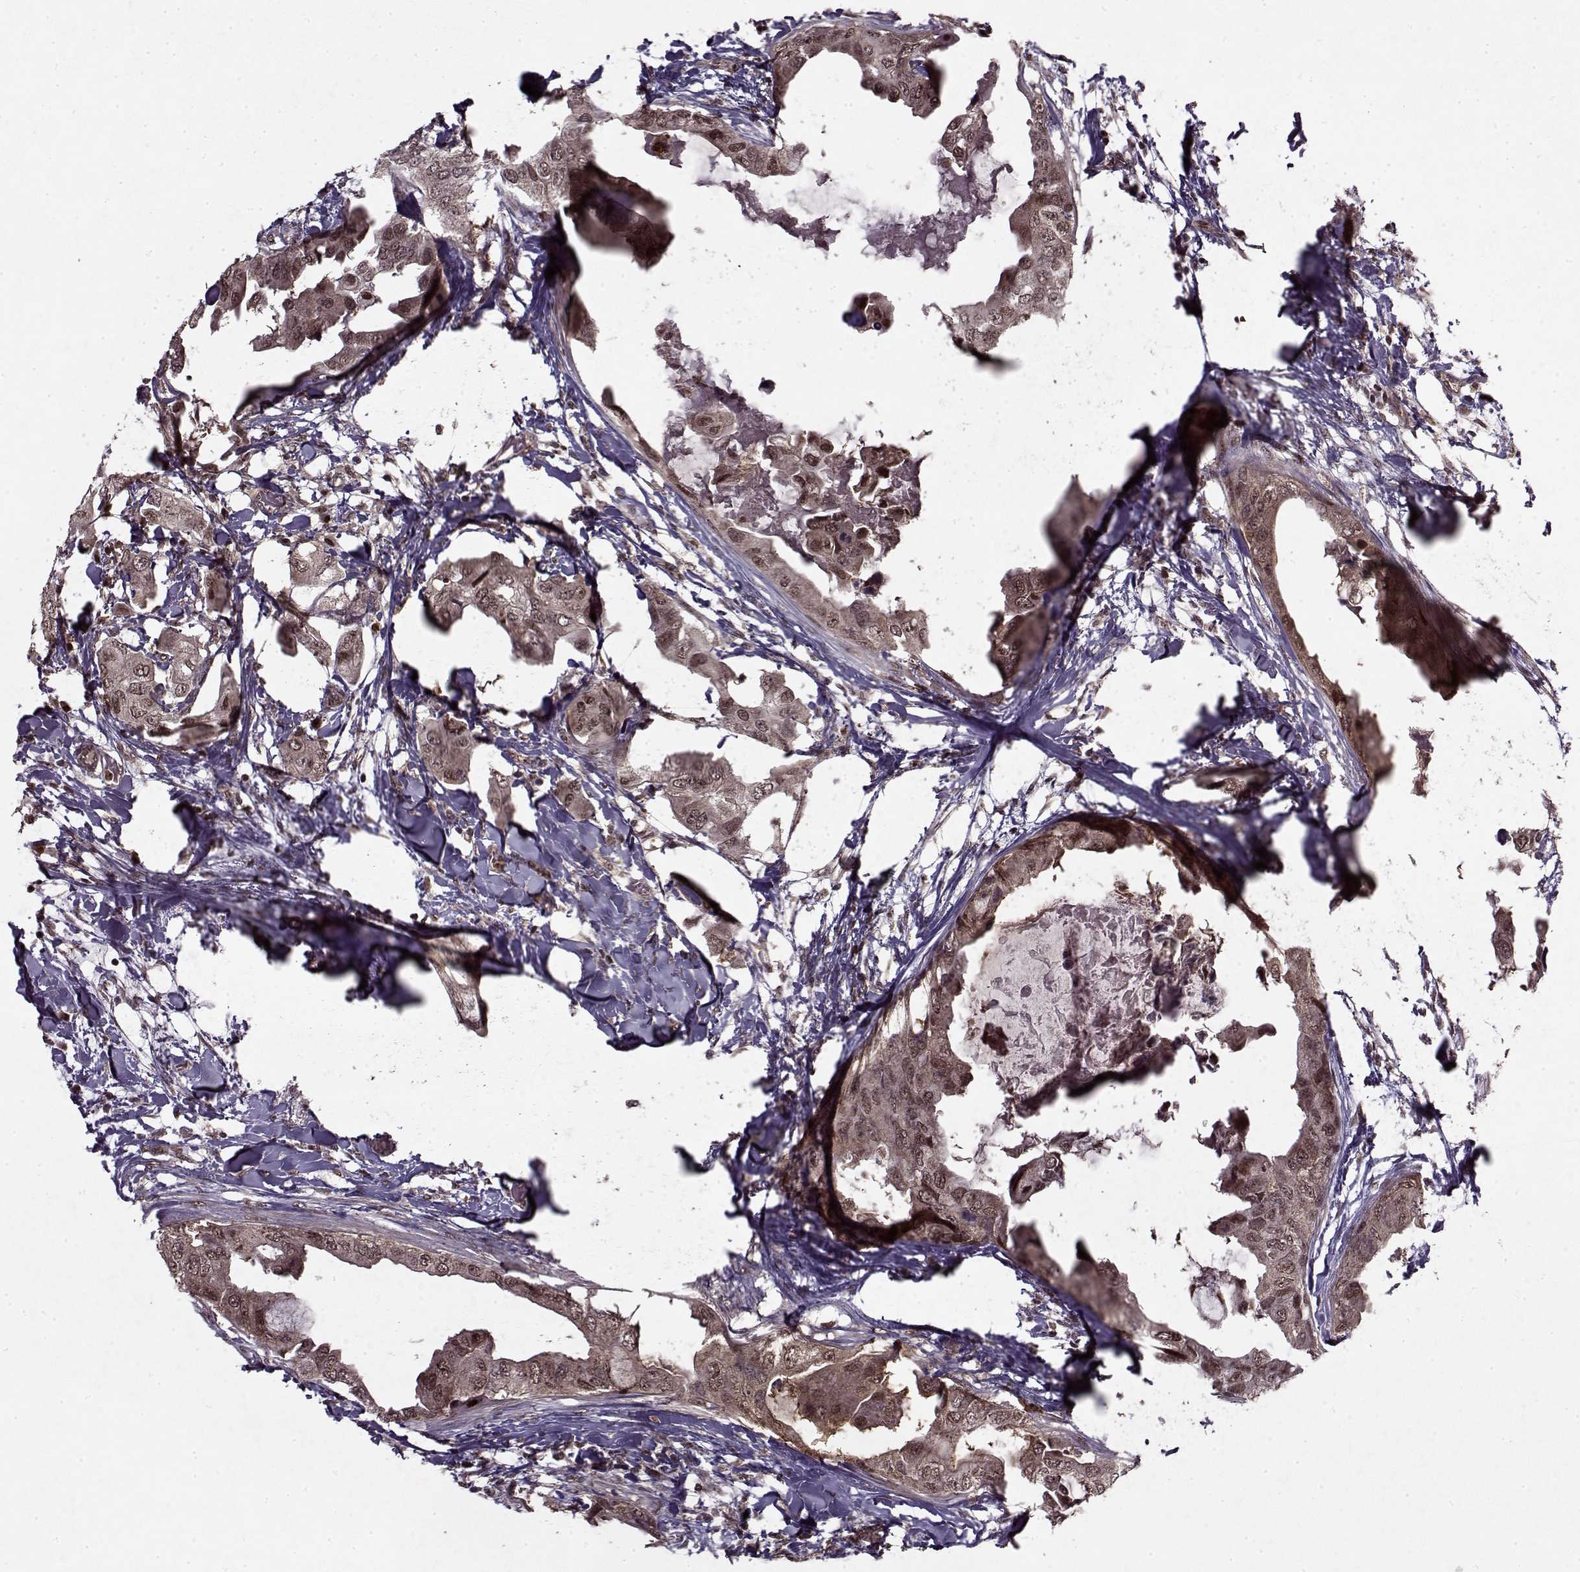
{"staining": {"intensity": "weak", "quantity": ">75%", "location": "cytoplasmic/membranous"}, "tissue": "breast cancer", "cell_type": "Tumor cells", "image_type": "cancer", "snomed": [{"axis": "morphology", "description": "Normal tissue, NOS"}, {"axis": "morphology", "description": "Duct carcinoma"}, {"axis": "topography", "description": "Breast"}], "caption": "IHC of breast cancer (invasive ductal carcinoma) demonstrates low levels of weak cytoplasmic/membranous positivity in approximately >75% of tumor cells.", "gene": "PSMA7", "patient": {"sex": "female", "age": 40}}